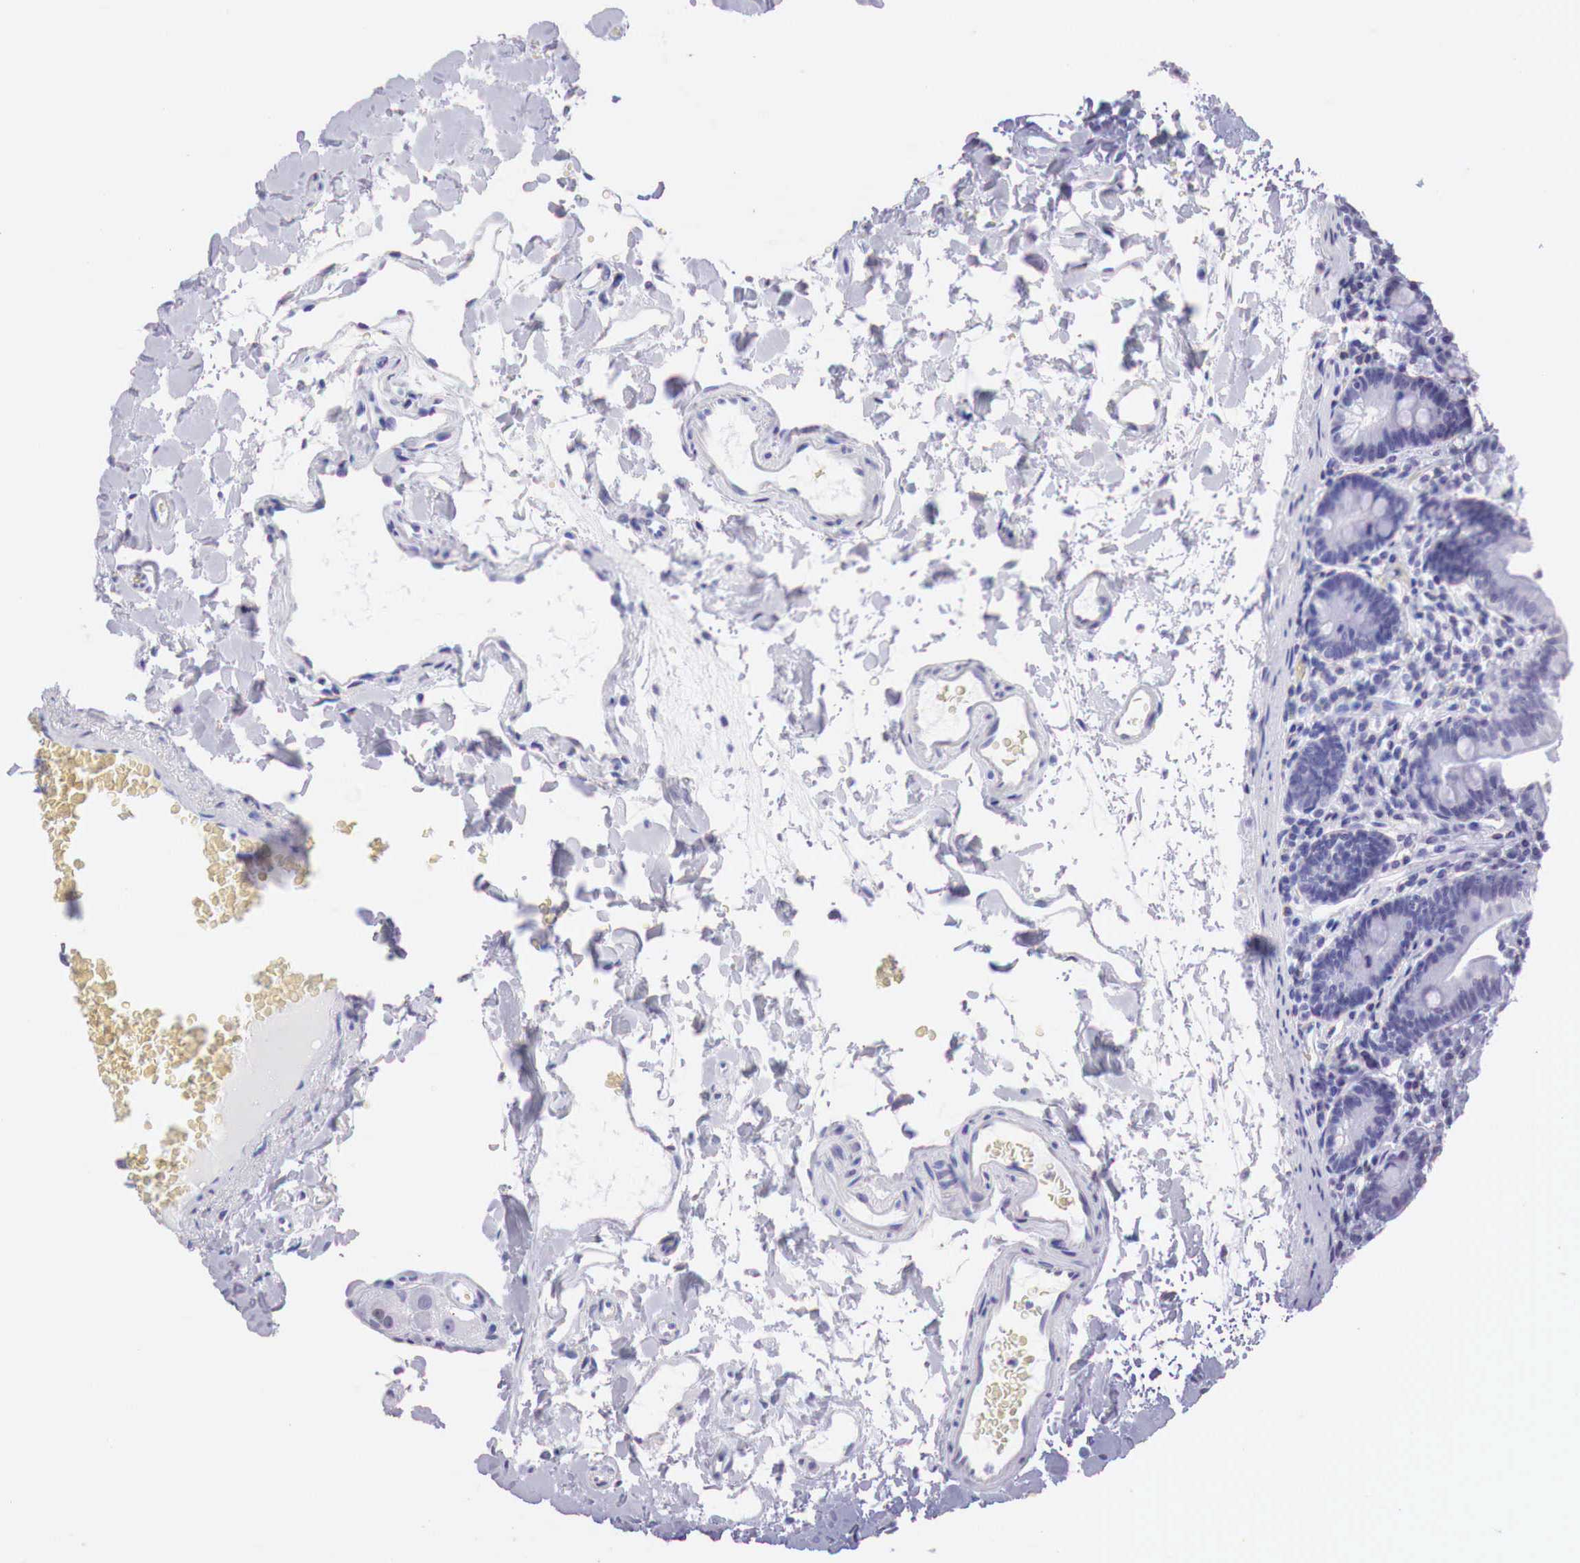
{"staining": {"intensity": "negative", "quantity": "none", "location": "none"}, "tissue": "duodenum", "cell_type": "Glandular cells", "image_type": "normal", "snomed": [{"axis": "morphology", "description": "Normal tissue, NOS"}, {"axis": "topography", "description": "Duodenum"}], "caption": "There is no significant expression in glandular cells of duodenum. (DAB IHC, high magnification).", "gene": "PABIR2", "patient": {"sex": "male", "age": 70}}